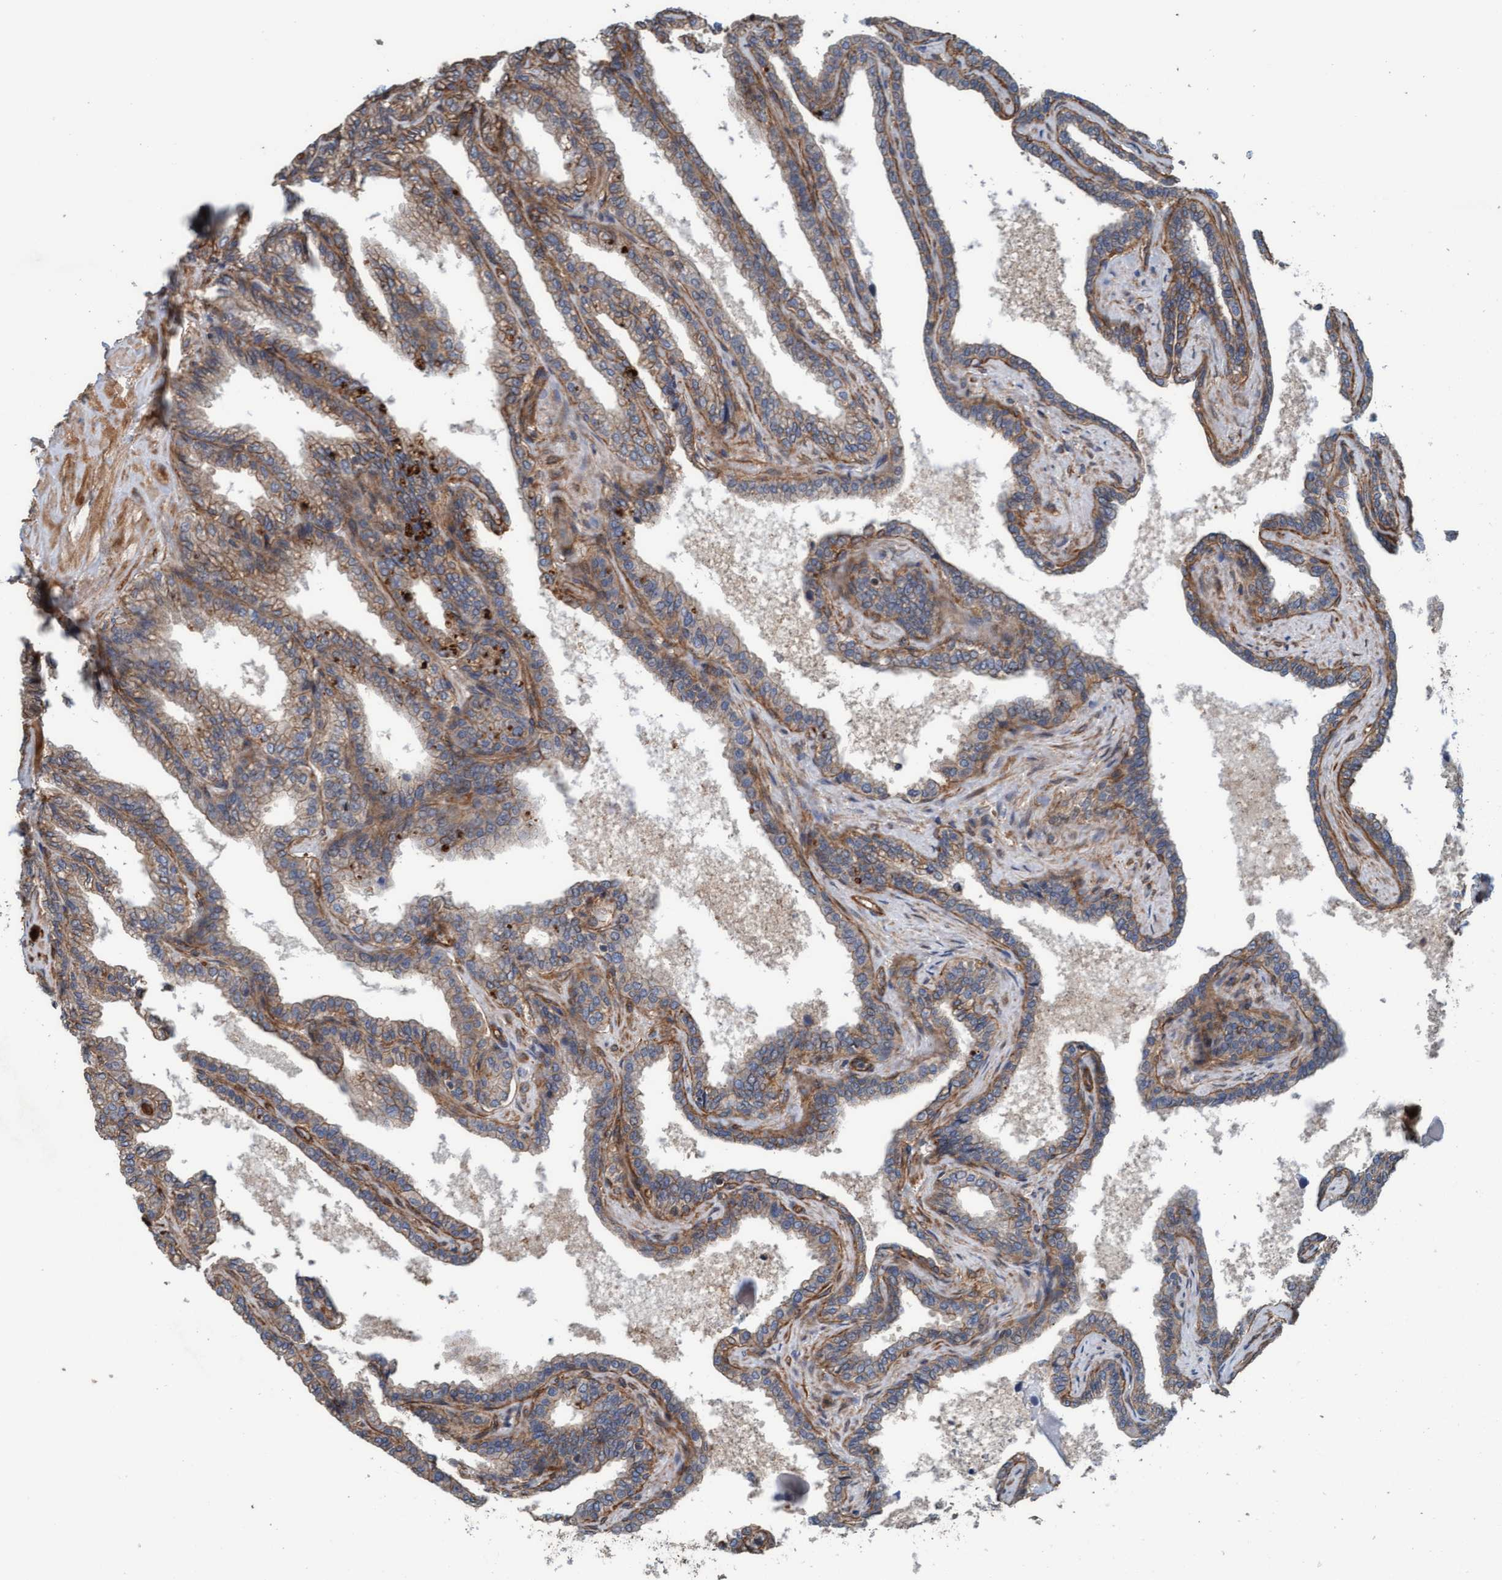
{"staining": {"intensity": "weak", "quantity": ">75%", "location": "cytoplasmic/membranous"}, "tissue": "seminal vesicle", "cell_type": "Glandular cells", "image_type": "normal", "snomed": [{"axis": "morphology", "description": "Normal tissue, NOS"}, {"axis": "topography", "description": "Seminal veicle"}], "caption": "DAB (3,3'-diaminobenzidine) immunohistochemical staining of benign human seminal vesicle demonstrates weak cytoplasmic/membranous protein positivity in about >75% of glandular cells. The staining was performed using DAB (3,3'-diaminobenzidine), with brown indicating positive protein expression. Nuclei are stained blue with hematoxylin.", "gene": "STXBP4", "patient": {"sex": "male", "age": 46}}